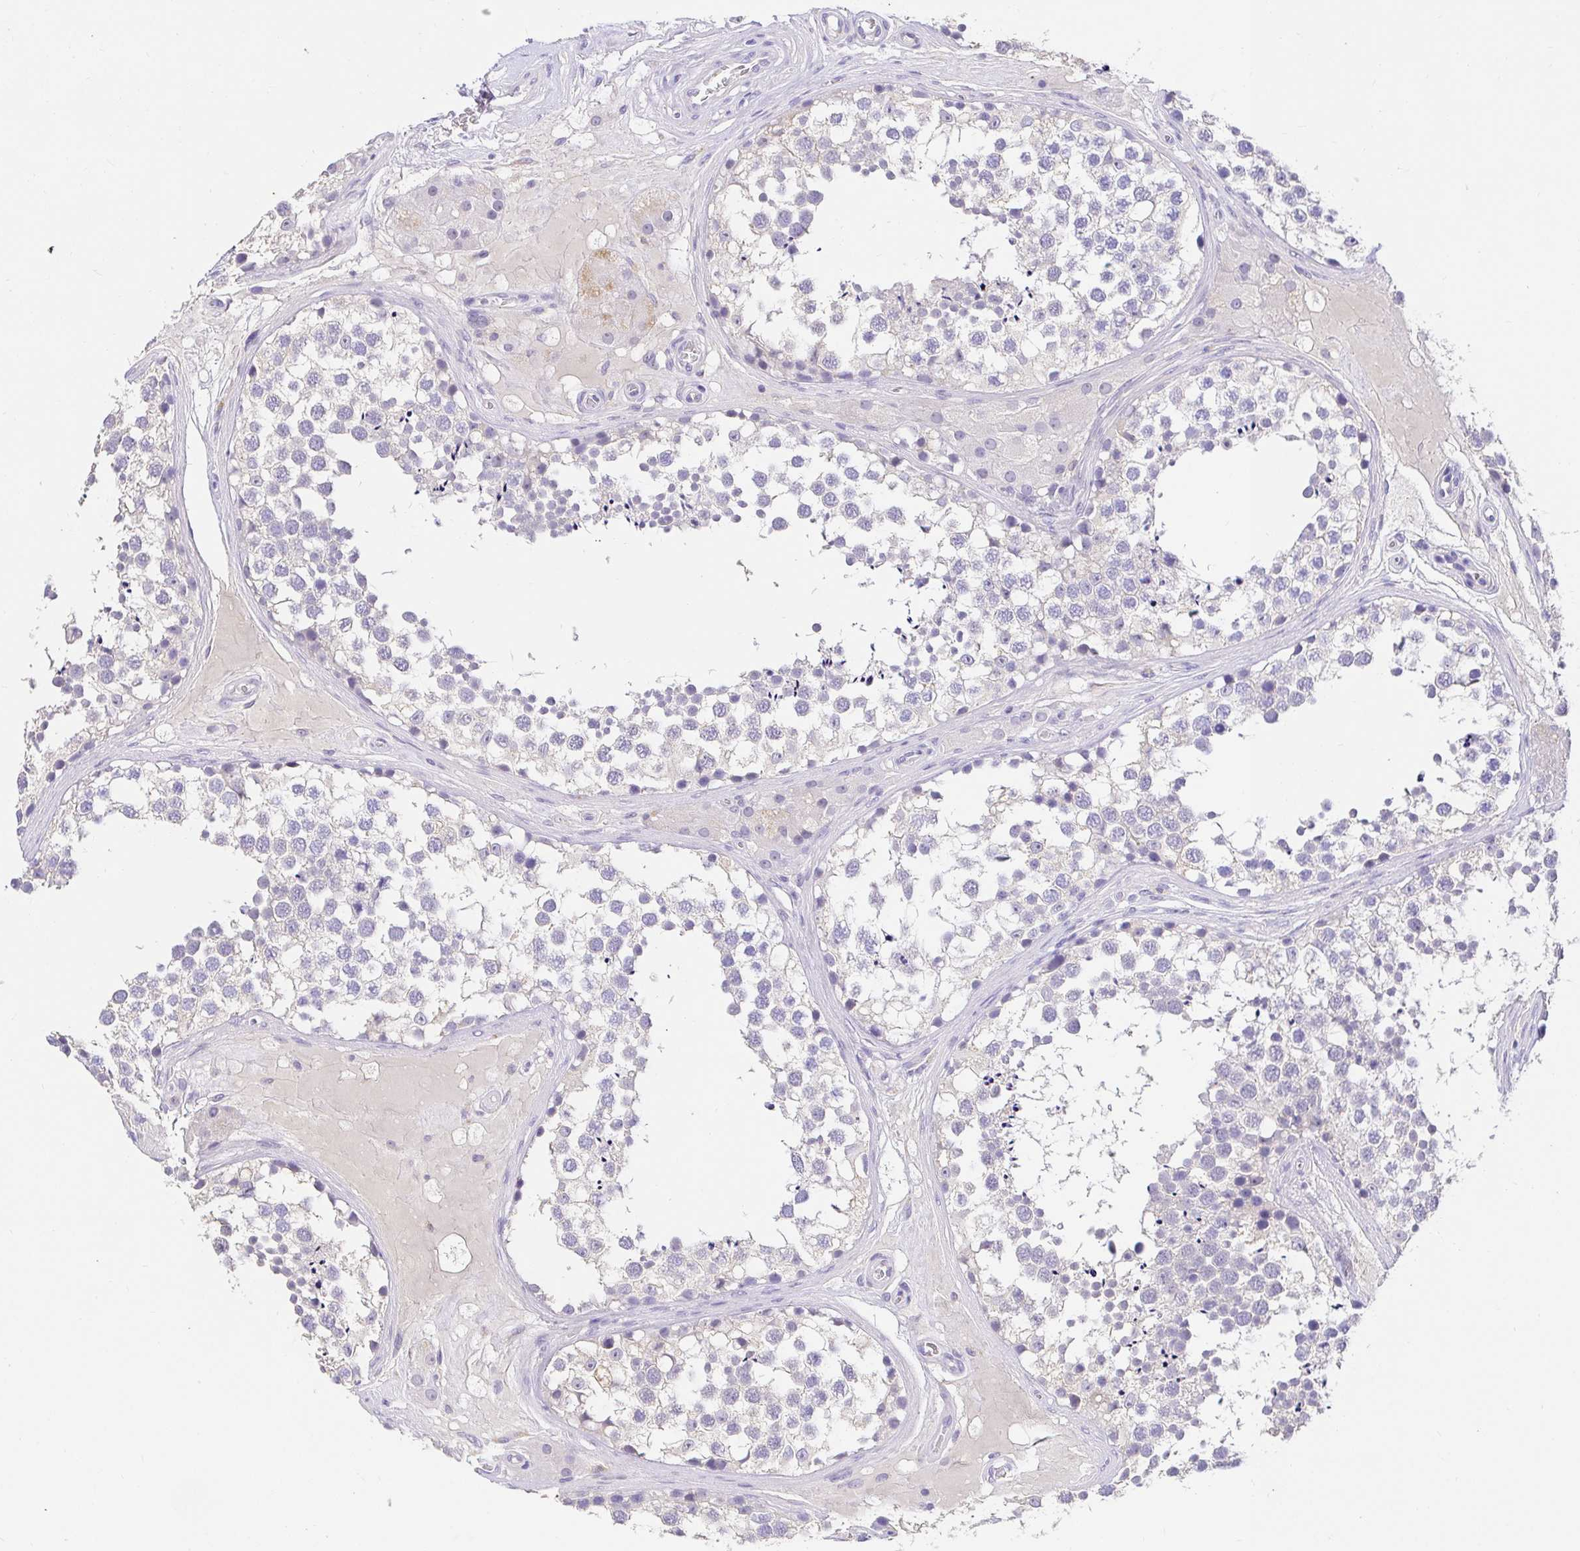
{"staining": {"intensity": "negative", "quantity": "none", "location": "none"}, "tissue": "testis", "cell_type": "Cells in seminiferous ducts", "image_type": "normal", "snomed": [{"axis": "morphology", "description": "Normal tissue, NOS"}, {"axis": "morphology", "description": "Seminoma, NOS"}, {"axis": "topography", "description": "Testis"}], "caption": "A high-resolution micrograph shows IHC staining of benign testis, which reveals no significant expression in cells in seminiferous ducts.", "gene": "CDO1", "patient": {"sex": "male", "age": 65}}